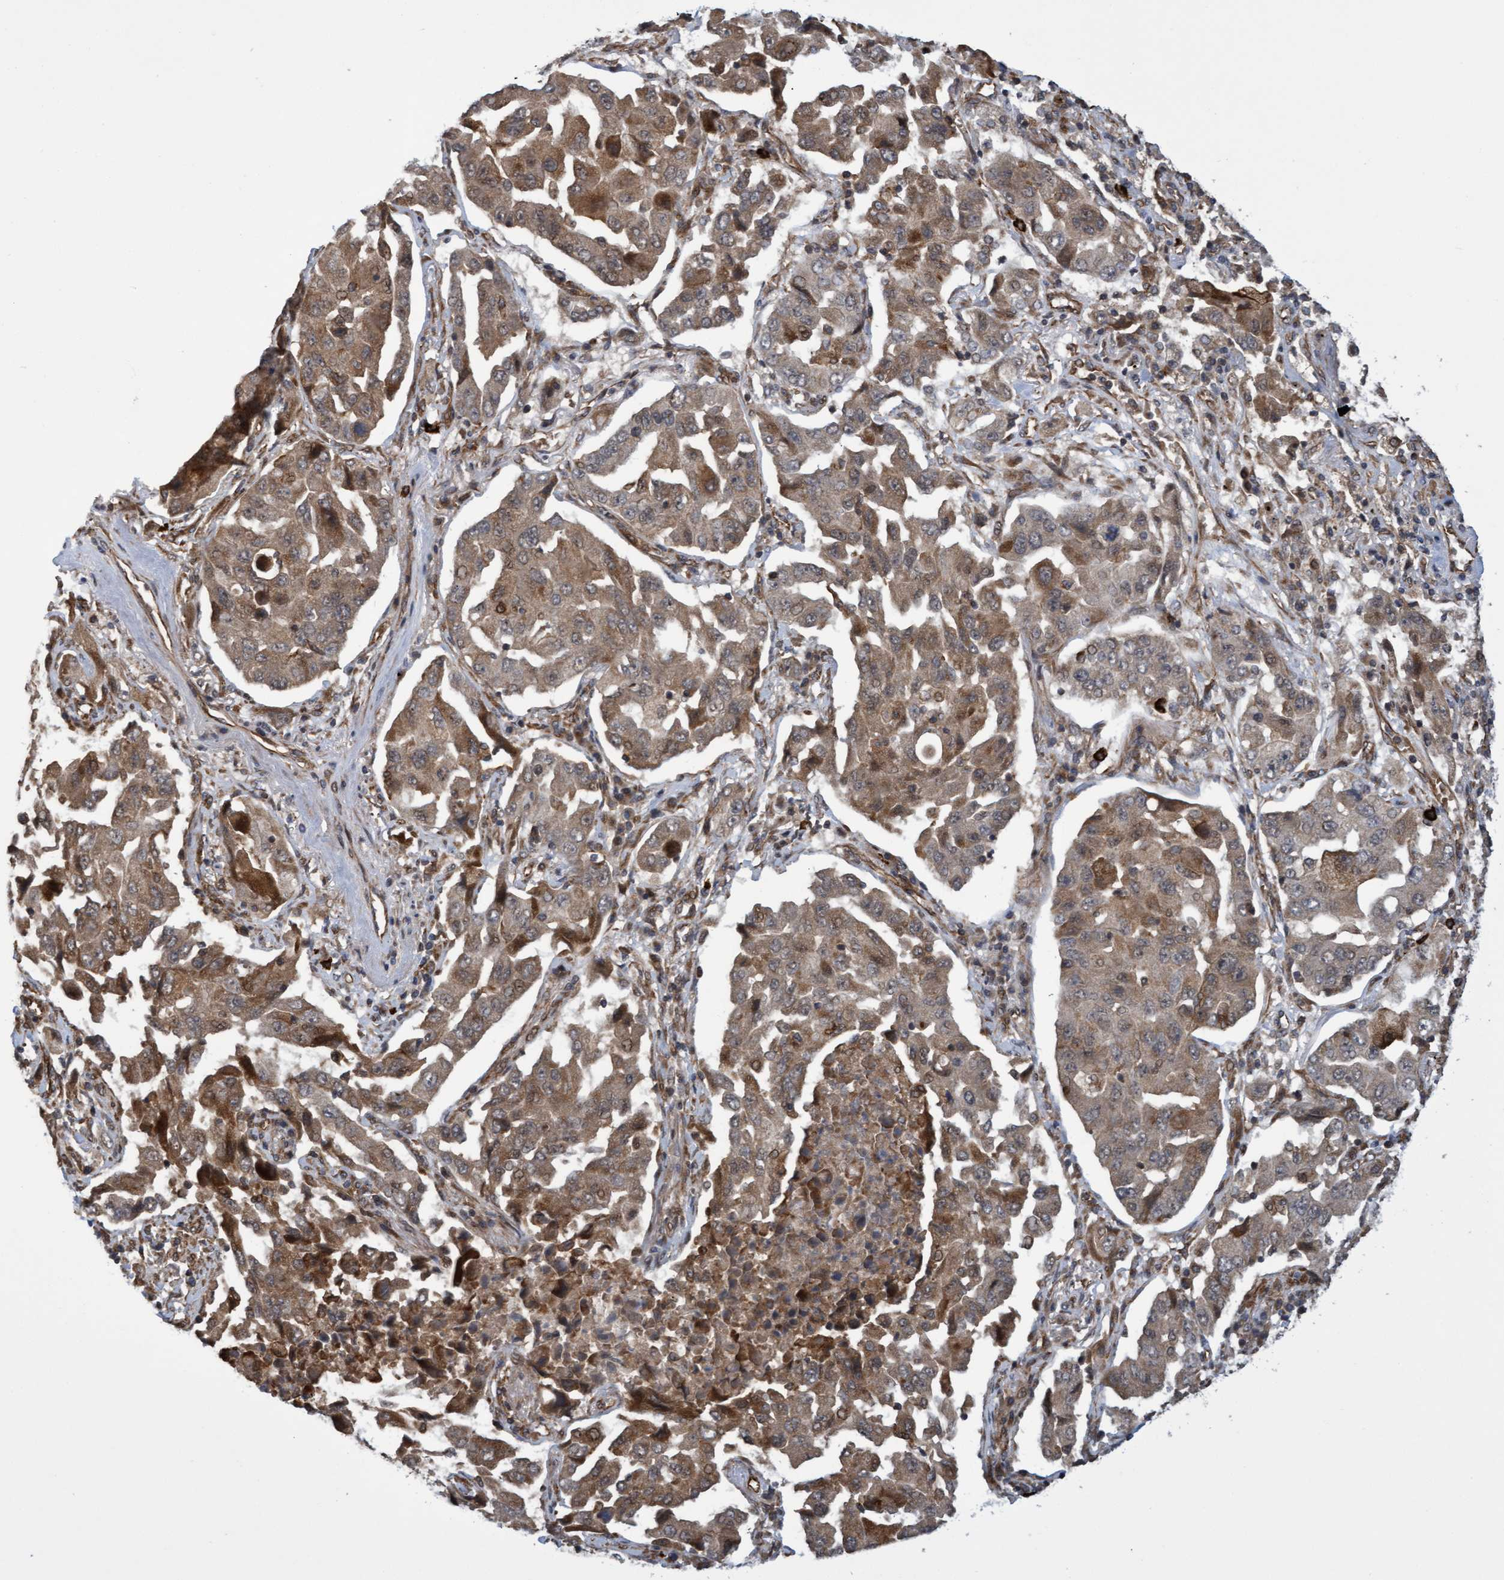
{"staining": {"intensity": "moderate", "quantity": "25%-75%", "location": "cytoplasmic/membranous"}, "tissue": "lung cancer", "cell_type": "Tumor cells", "image_type": "cancer", "snomed": [{"axis": "morphology", "description": "Adenocarcinoma, NOS"}, {"axis": "topography", "description": "Lung"}], "caption": "Immunohistochemistry of human lung cancer reveals medium levels of moderate cytoplasmic/membranous staining in approximately 25%-75% of tumor cells.", "gene": "TNFRSF10B", "patient": {"sex": "female", "age": 65}}